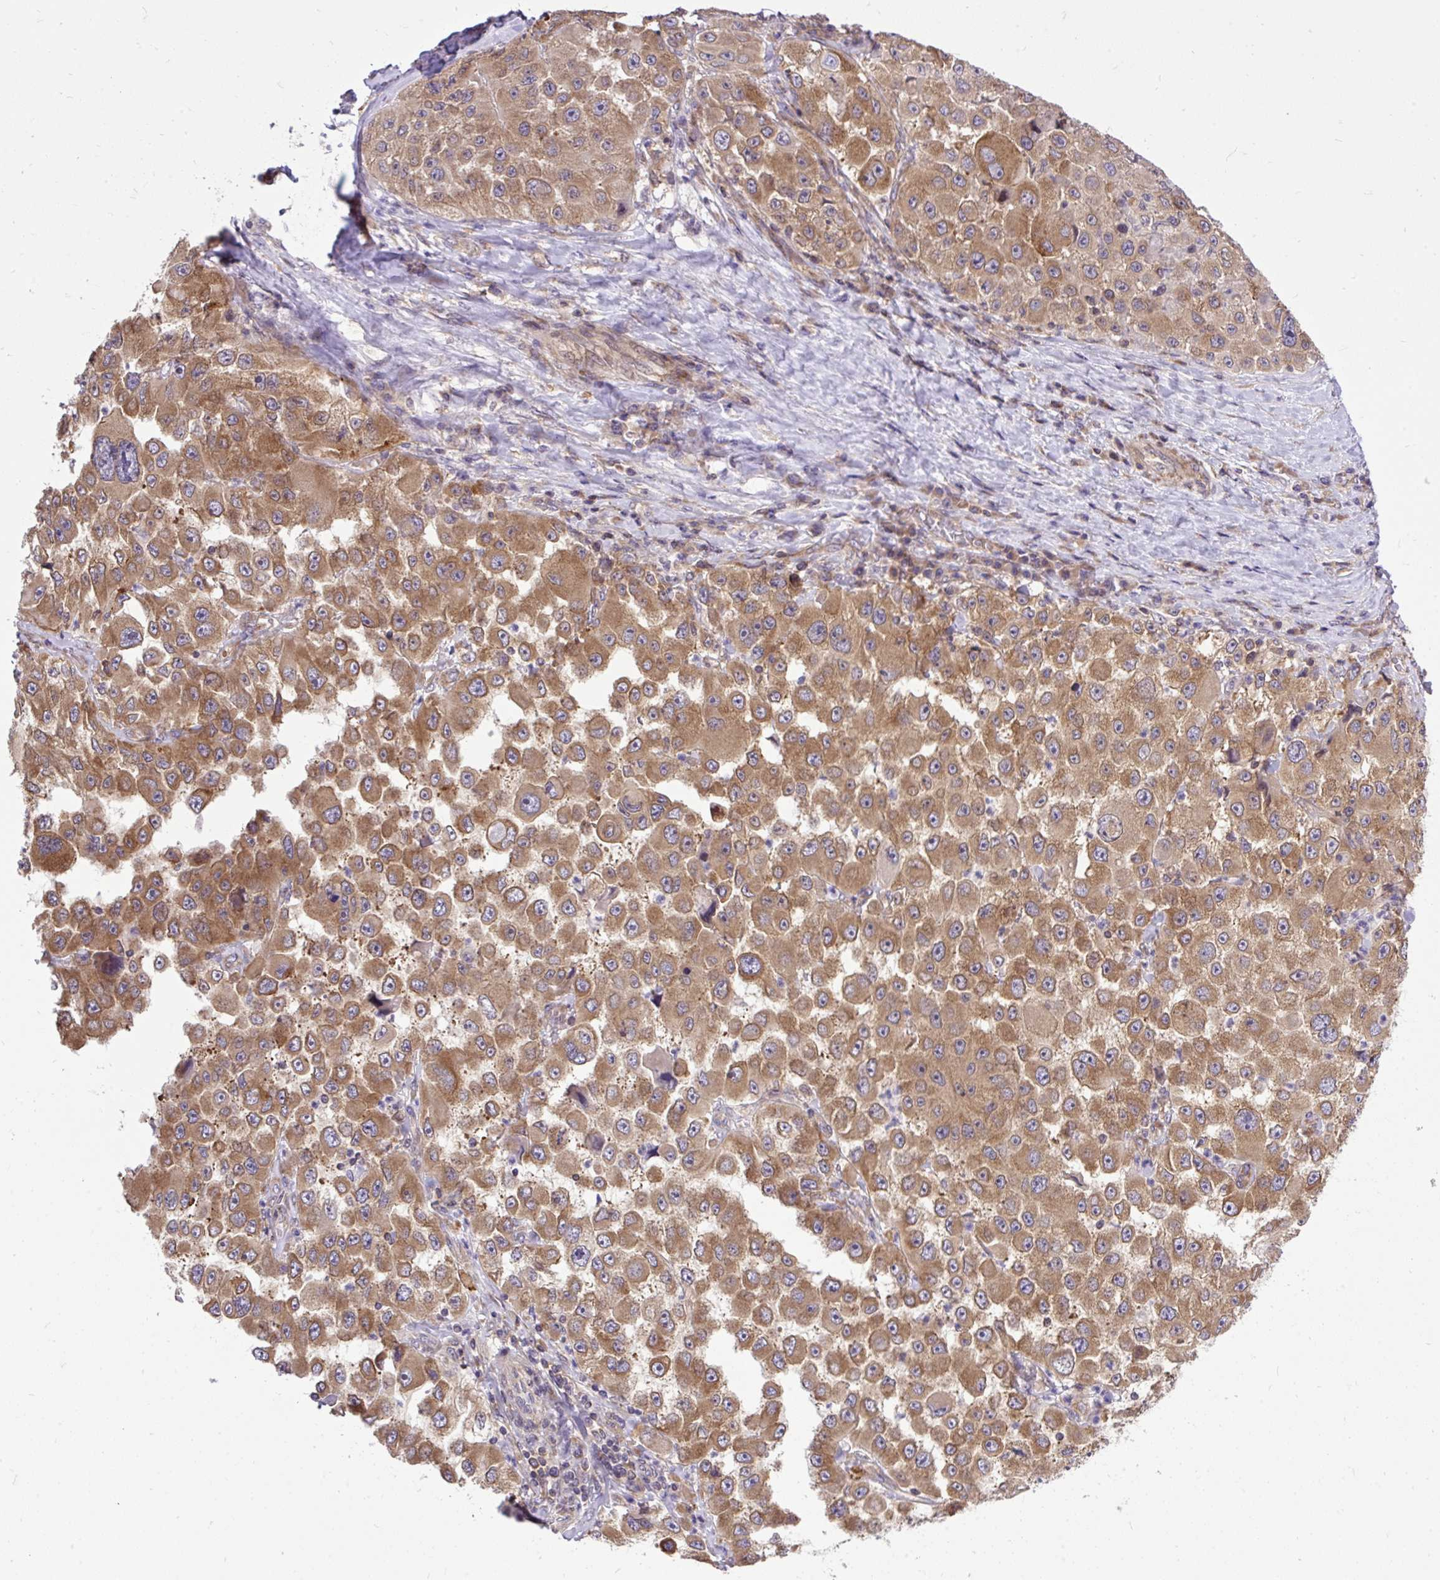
{"staining": {"intensity": "moderate", "quantity": ">75%", "location": "cytoplasmic/membranous"}, "tissue": "melanoma", "cell_type": "Tumor cells", "image_type": "cancer", "snomed": [{"axis": "morphology", "description": "Malignant melanoma, Metastatic site"}, {"axis": "topography", "description": "Lymph node"}], "caption": "High-magnification brightfield microscopy of melanoma stained with DAB (3,3'-diaminobenzidine) (brown) and counterstained with hematoxylin (blue). tumor cells exhibit moderate cytoplasmic/membranous staining is present in approximately>75% of cells.", "gene": "TRIM17", "patient": {"sex": "male", "age": 62}}